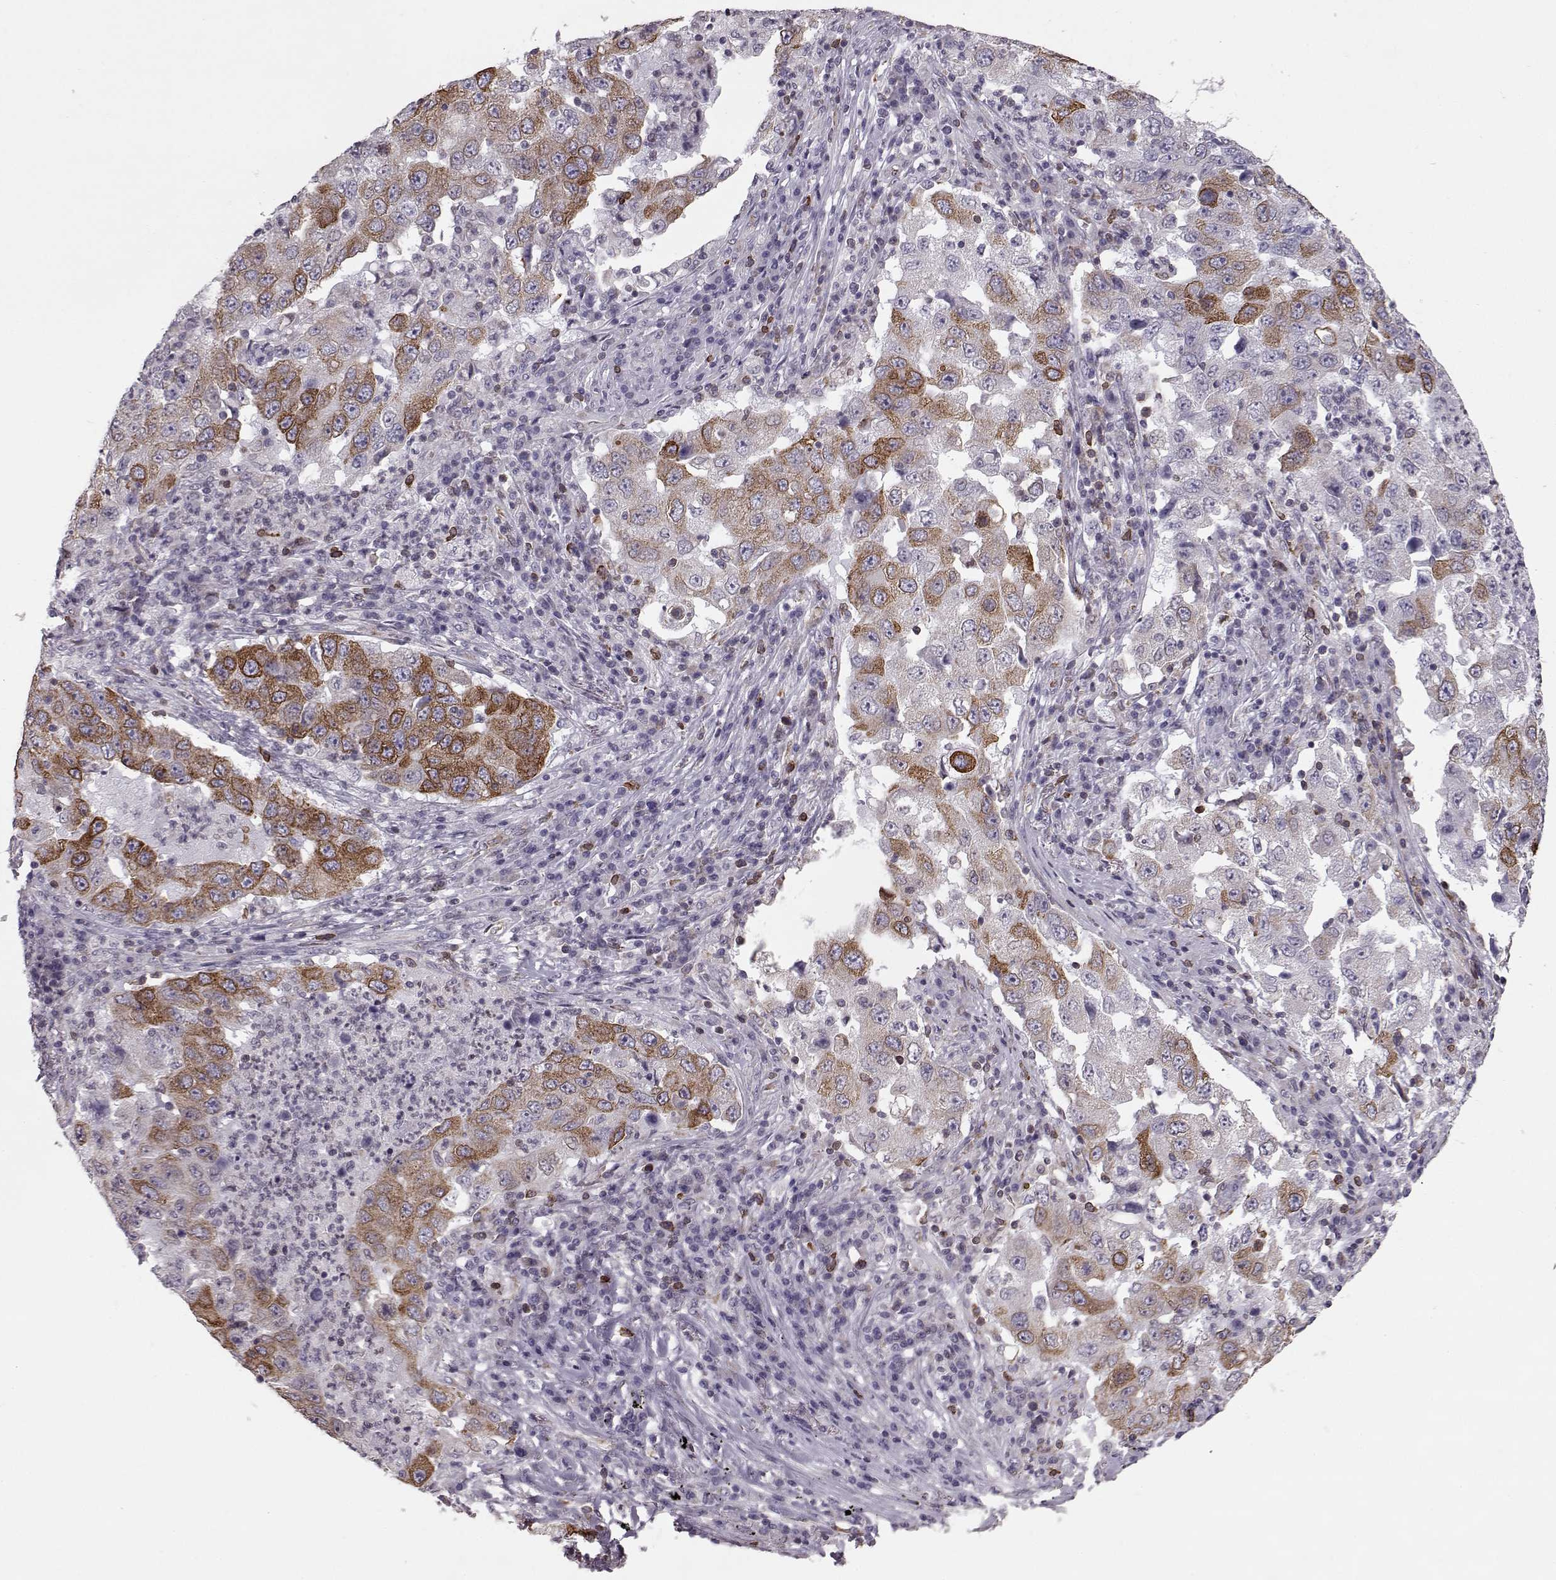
{"staining": {"intensity": "strong", "quantity": "25%-75%", "location": "cytoplasmic/membranous"}, "tissue": "lung cancer", "cell_type": "Tumor cells", "image_type": "cancer", "snomed": [{"axis": "morphology", "description": "Adenocarcinoma, NOS"}, {"axis": "topography", "description": "Lung"}], "caption": "Immunohistochemistry (DAB) staining of human lung cancer (adenocarcinoma) demonstrates strong cytoplasmic/membranous protein staining in approximately 25%-75% of tumor cells.", "gene": "ELOVL5", "patient": {"sex": "male", "age": 73}}